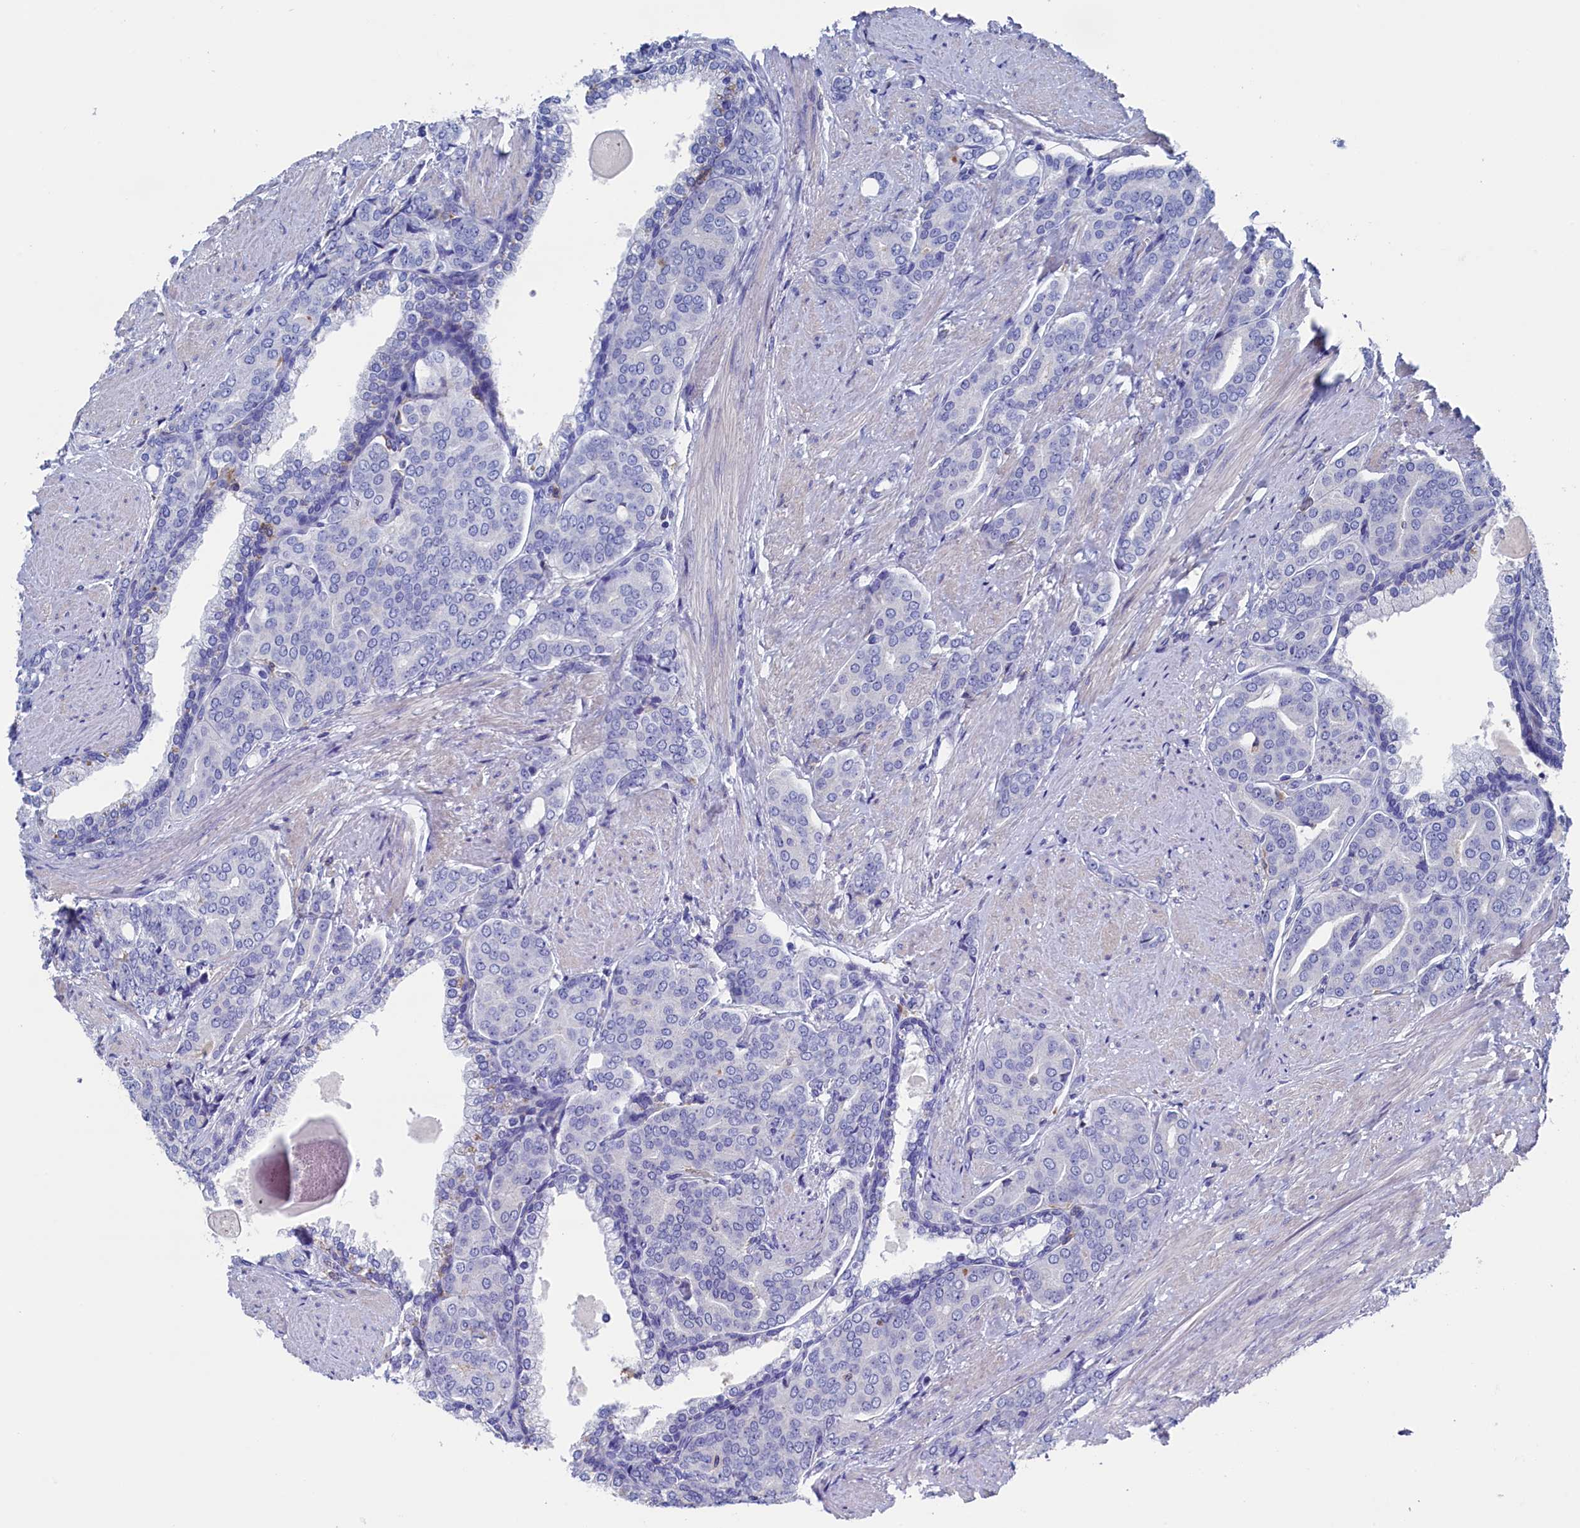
{"staining": {"intensity": "negative", "quantity": "none", "location": "none"}, "tissue": "prostate cancer", "cell_type": "Tumor cells", "image_type": "cancer", "snomed": [{"axis": "morphology", "description": "Adenocarcinoma, High grade"}, {"axis": "topography", "description": "Prostate"}], "caption": "Immunohistochemical staining of prostate adenocarcinoma (high-grade) reveals no significant positivity in tumor cells.", "gene": "TYROBP", "patient": {"sex": "male", "age": 67}}